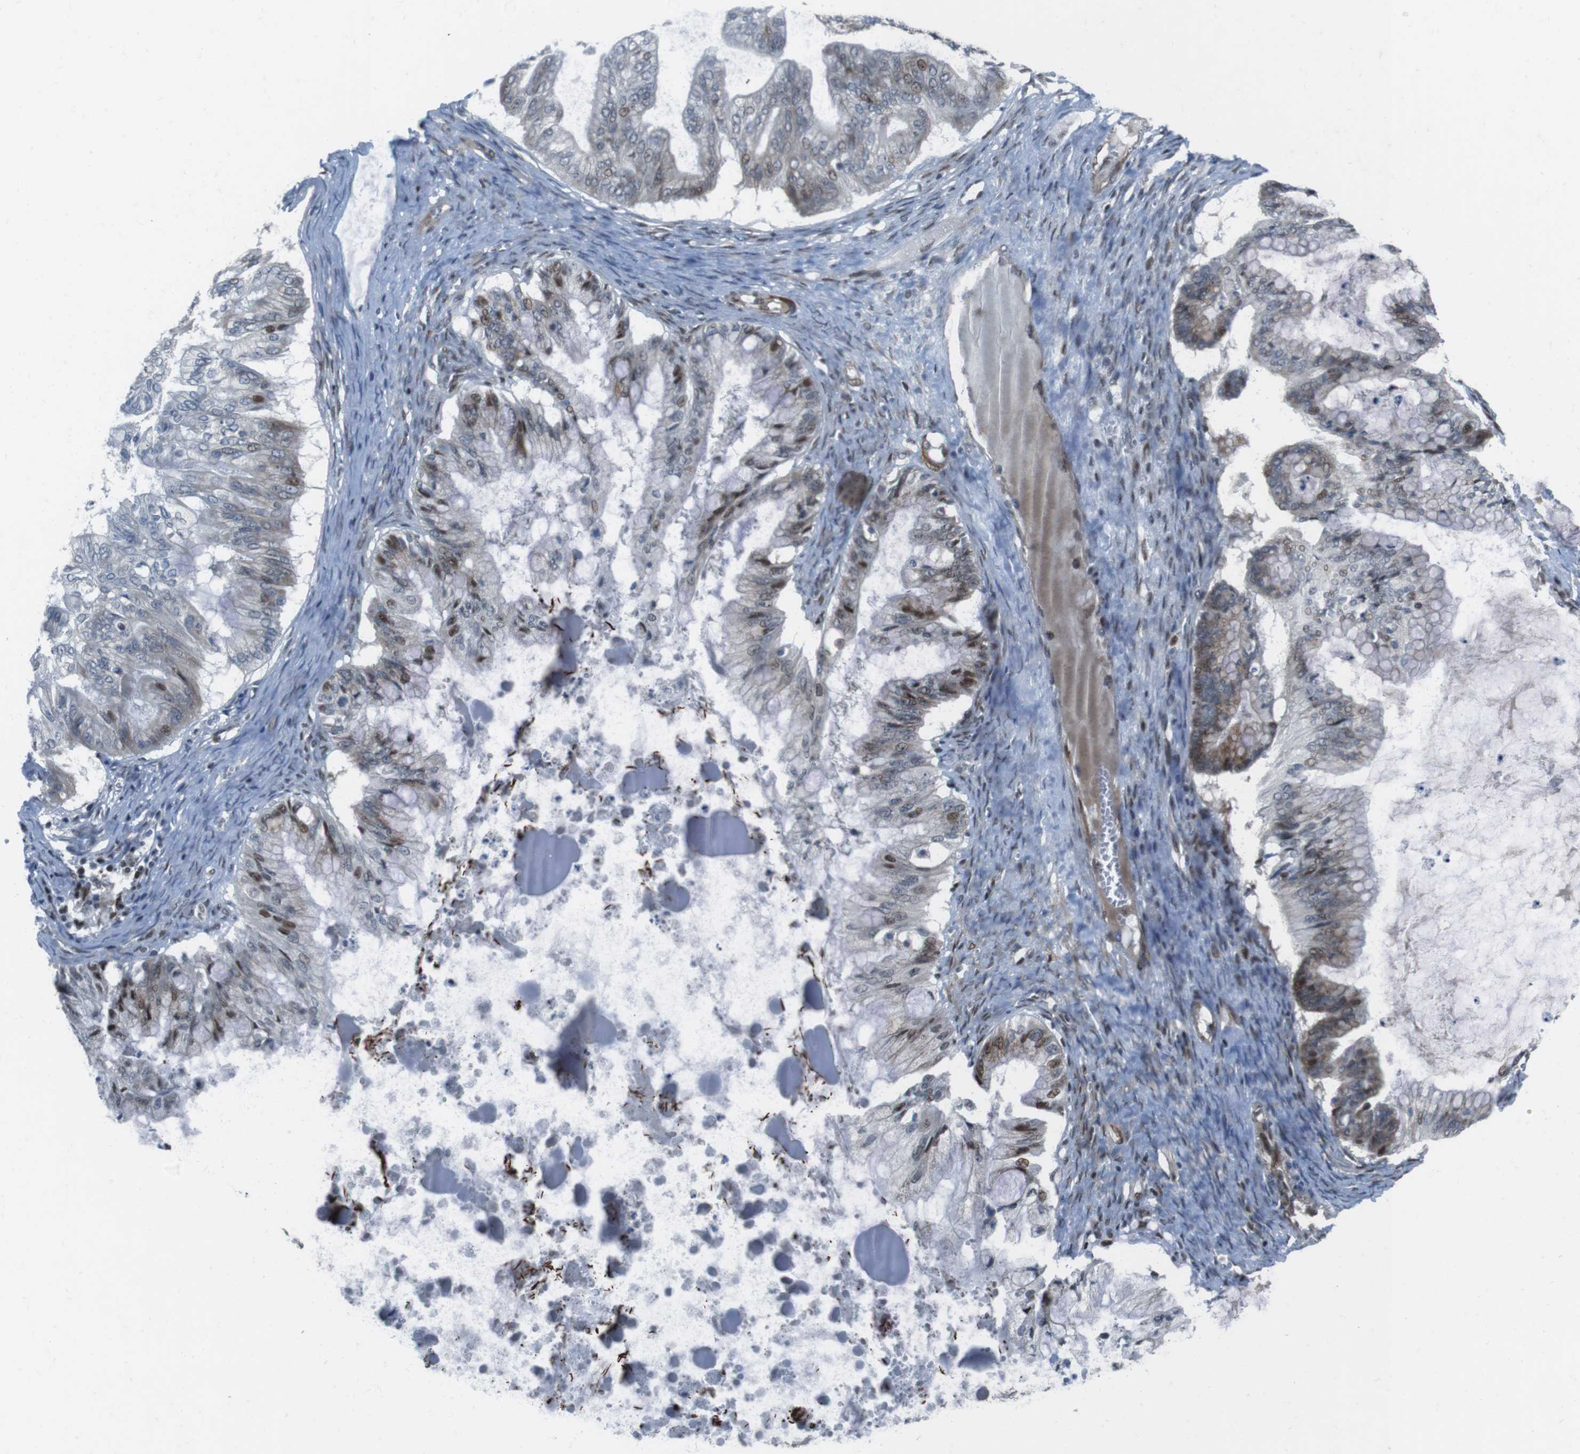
{"staining": {"intensity": "moderate", "quantity": "25%-75%", "location": "nuclear"}, "tissue": "ovarian cancer", "cell_type": "Tumor cells", "image_type": "cancer", "snomed": [{"axis": "morphology", "description": "Cystadenocarcinoma, mucinous, NOS"}, {"axis": "topography", "description": "Ovary"}], "caption": "Brown immunohistochemical staining in ovarian cancer (mucinous cystadenocarcinoma) exhibits moderate nuclear expression in approximately 25%-75% of tumor cells.", "gene": "PBRM1", "patient": {"sex": "female", "age": 57}}